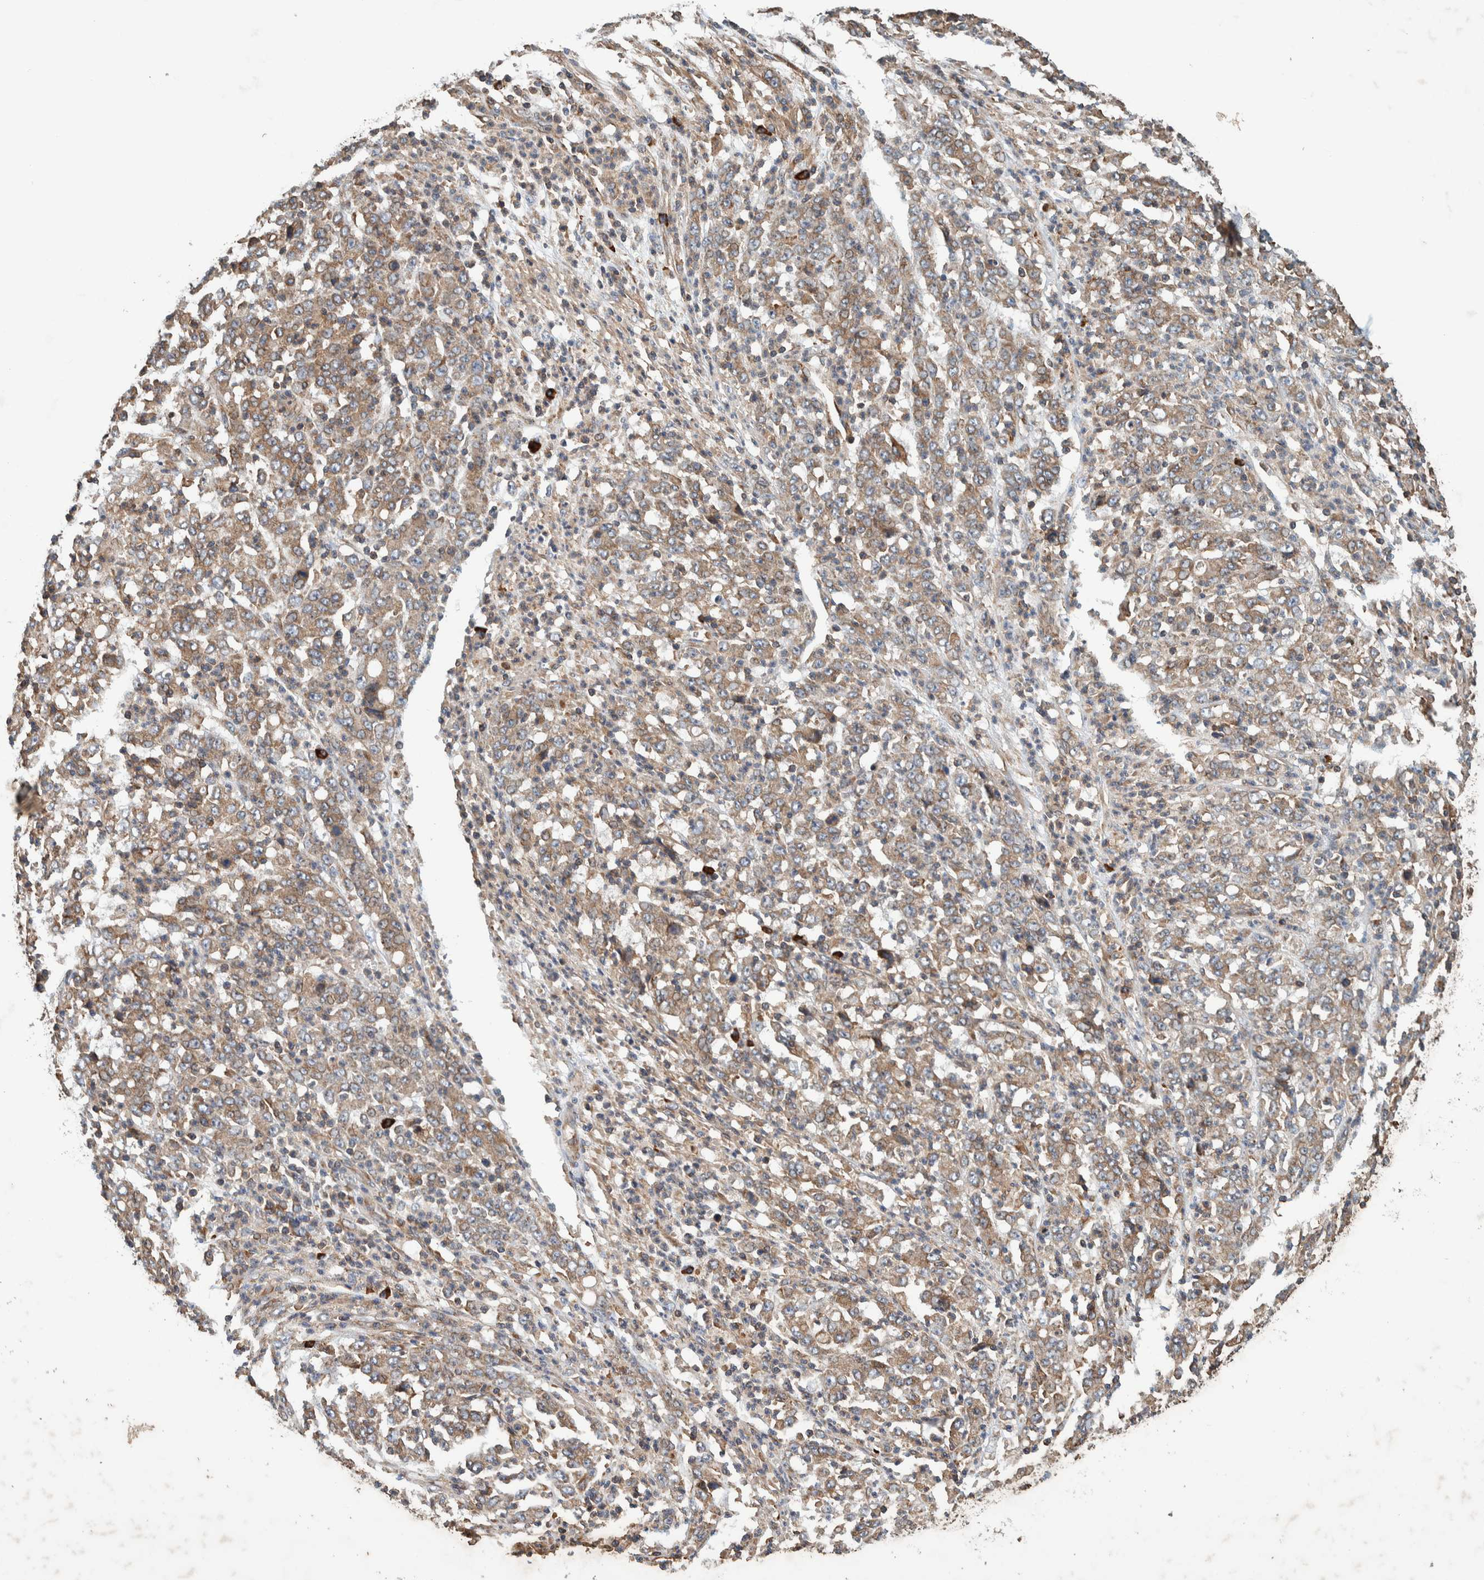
{"staining": {"intensity": "weak", "quantity": ">75%", "location": "cytoplasmic/membranous"}, "tissue": "stomach cancer", "cell_type": "Tumor cells", "image_type": "cancer", "snomed": [{"axis": "morphology", "description": "Adenocarcinoma, NOS"}, {"axis": "topography", "description": "Stomach, lower"}], "caption": "IHC (DAB) staining of human adenocarcinoma (stomach) demonstrates weak cytoplasmic/membranous protein expression in approximately >75% of tumor cells.", "gene": "PLA2G3", "patient": {"sex": "female", "age": 71}}